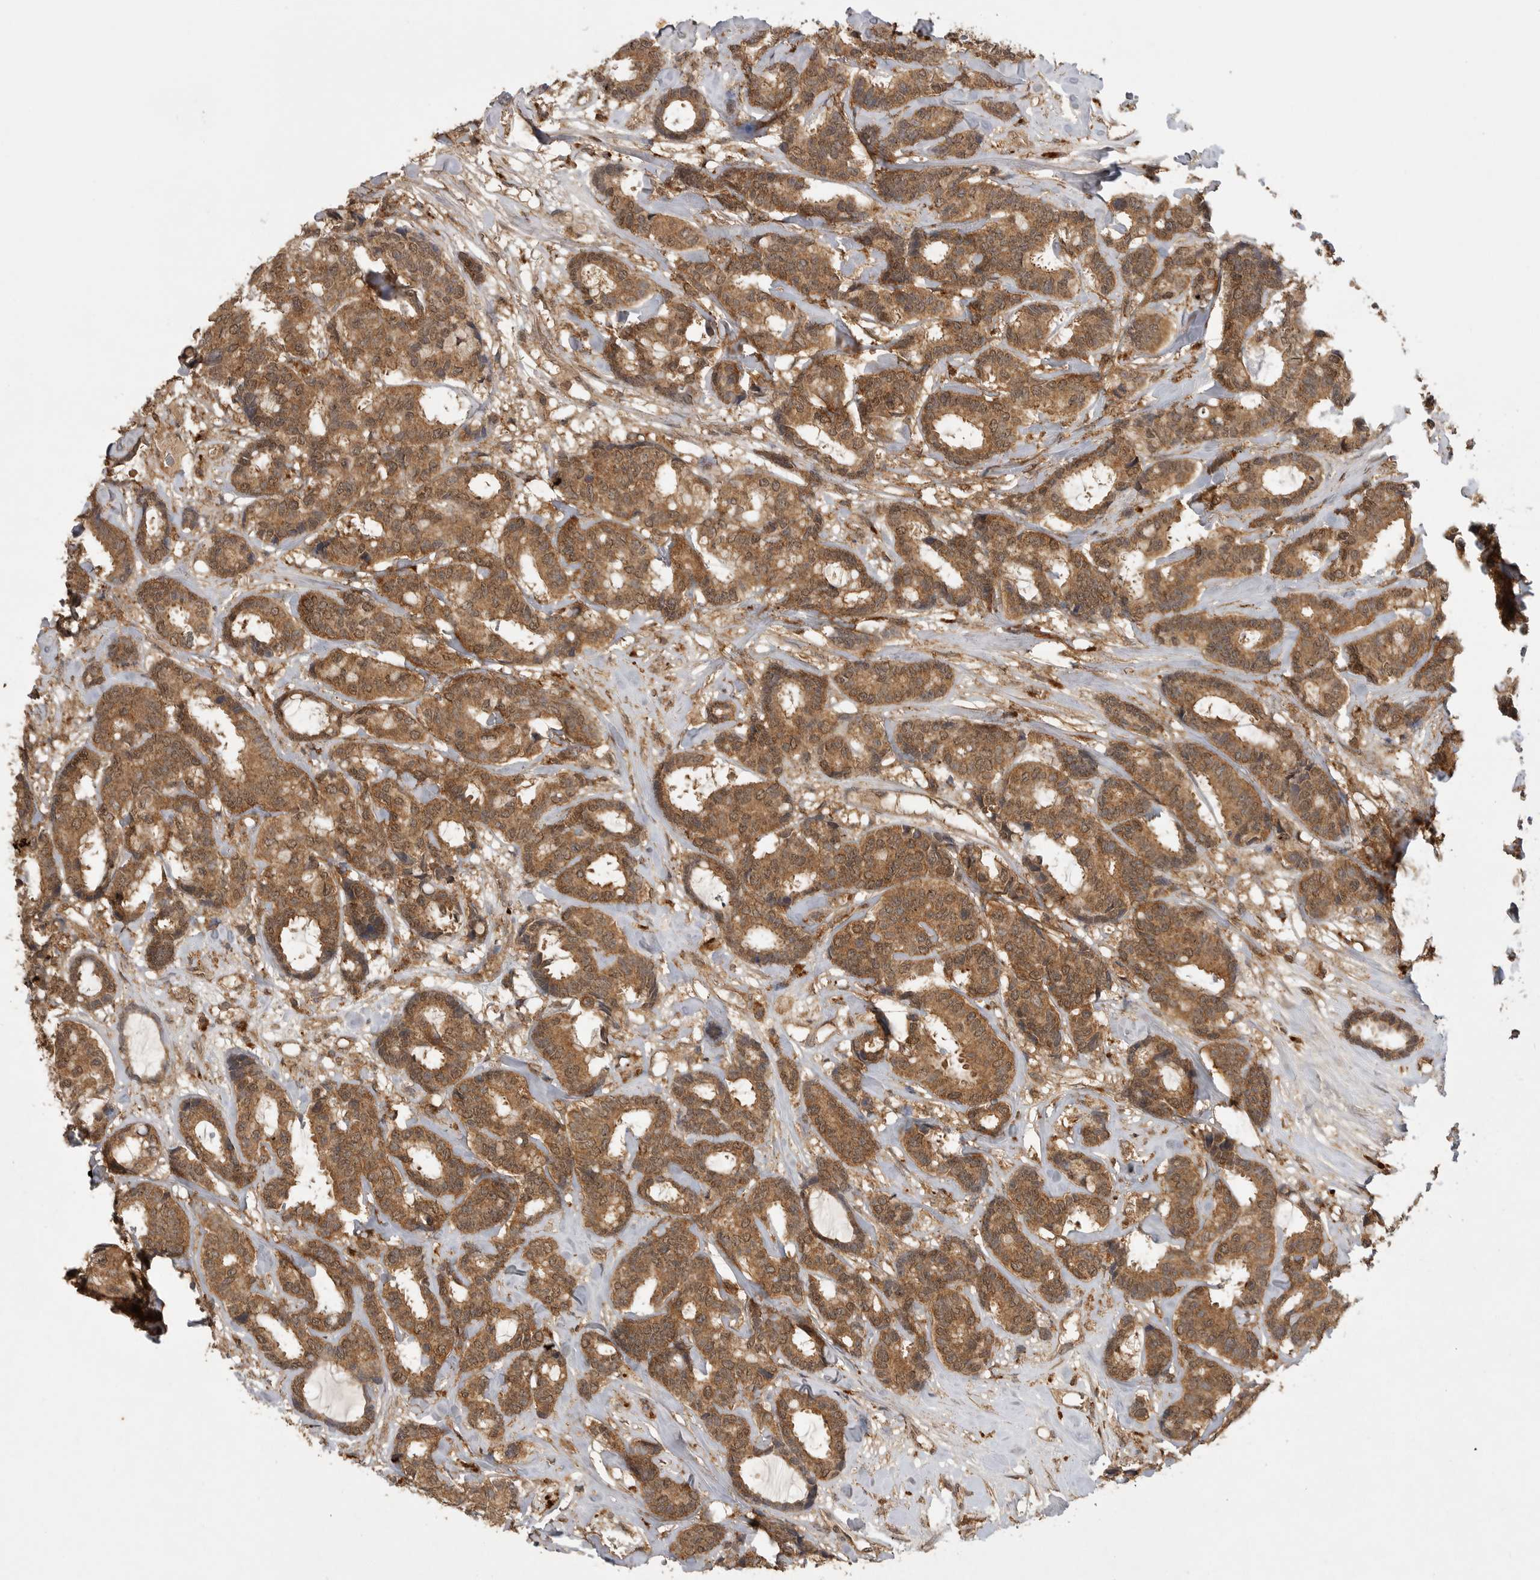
{"staining": {"intensity": "moderate", "quantity": ">75%", "location": "cytoplasmic/membranous,nuclear"}, "tissue": "breast cancer", "cell_type": "Tumor cells", "image_type": "cancer", "snomed": [{"axis": "morphology", "description": "Duct carcinoma"}, {"axis": "topography", "description": "Breast"}], "caption": "This is an image of immunohistochemistry (IHC) staining of breast cancer, which shows moderate positivity in the cytoplasmic/membranous and nuclear of tumor cells.", "gene": "ICOSLG", "patient": {"sex": "female", "age": 87}}